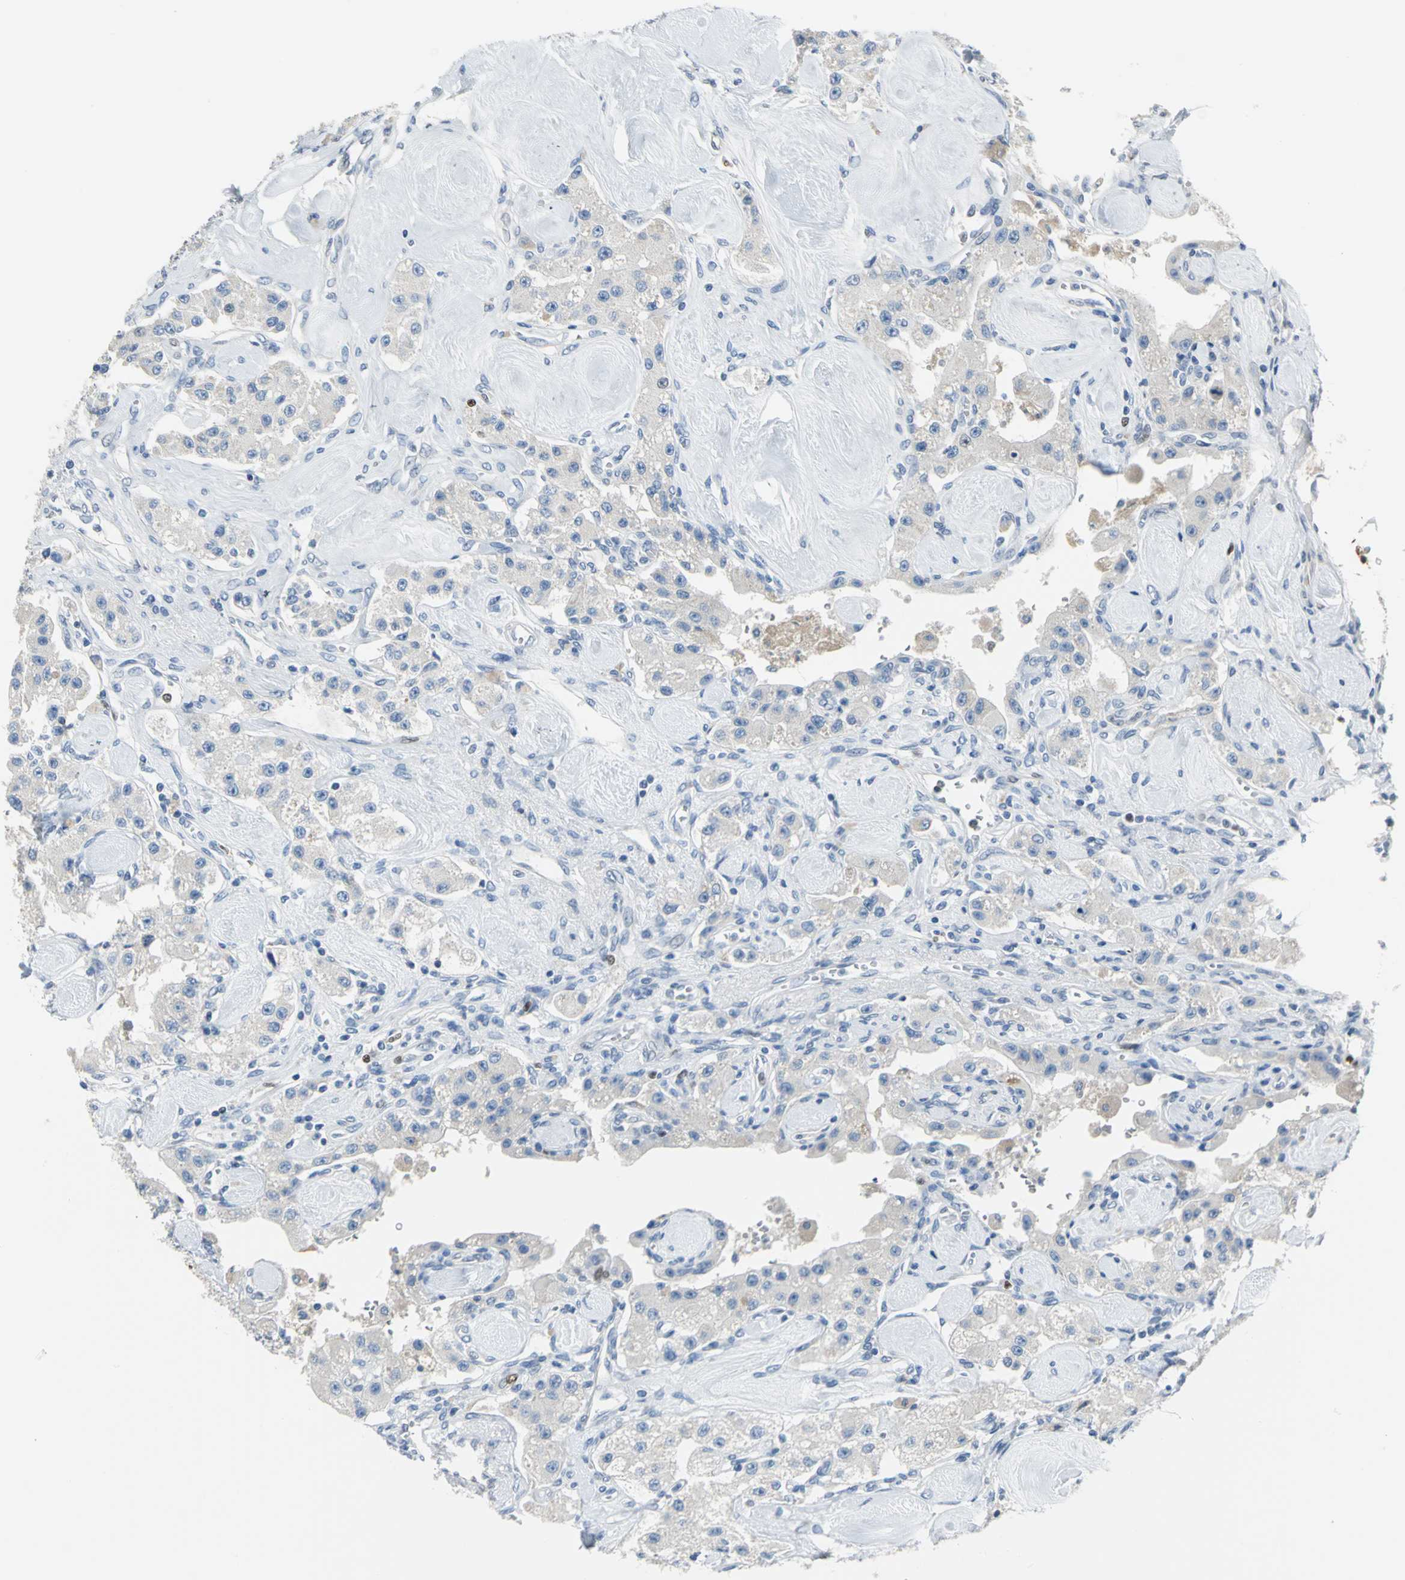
{"staining": {"intensity": "negative", "quantity": "none", "location": "none"}, "tissue": "carcinoid", "cell_type": "Tumor cells", "image_type": "cancer", "snomed": [{"axis": "morphology", "description": "Carcinoid, malignant, NOS"}, {"axis": "topography", "description": "Pancreas"}], "caption": "A high-resolution histopathology image shows IHC staining of carcinoid, which exhibits no significant expression in tumor cells.", "gene": "MCM3", "patient": {"sex": "male", "age": 41}}